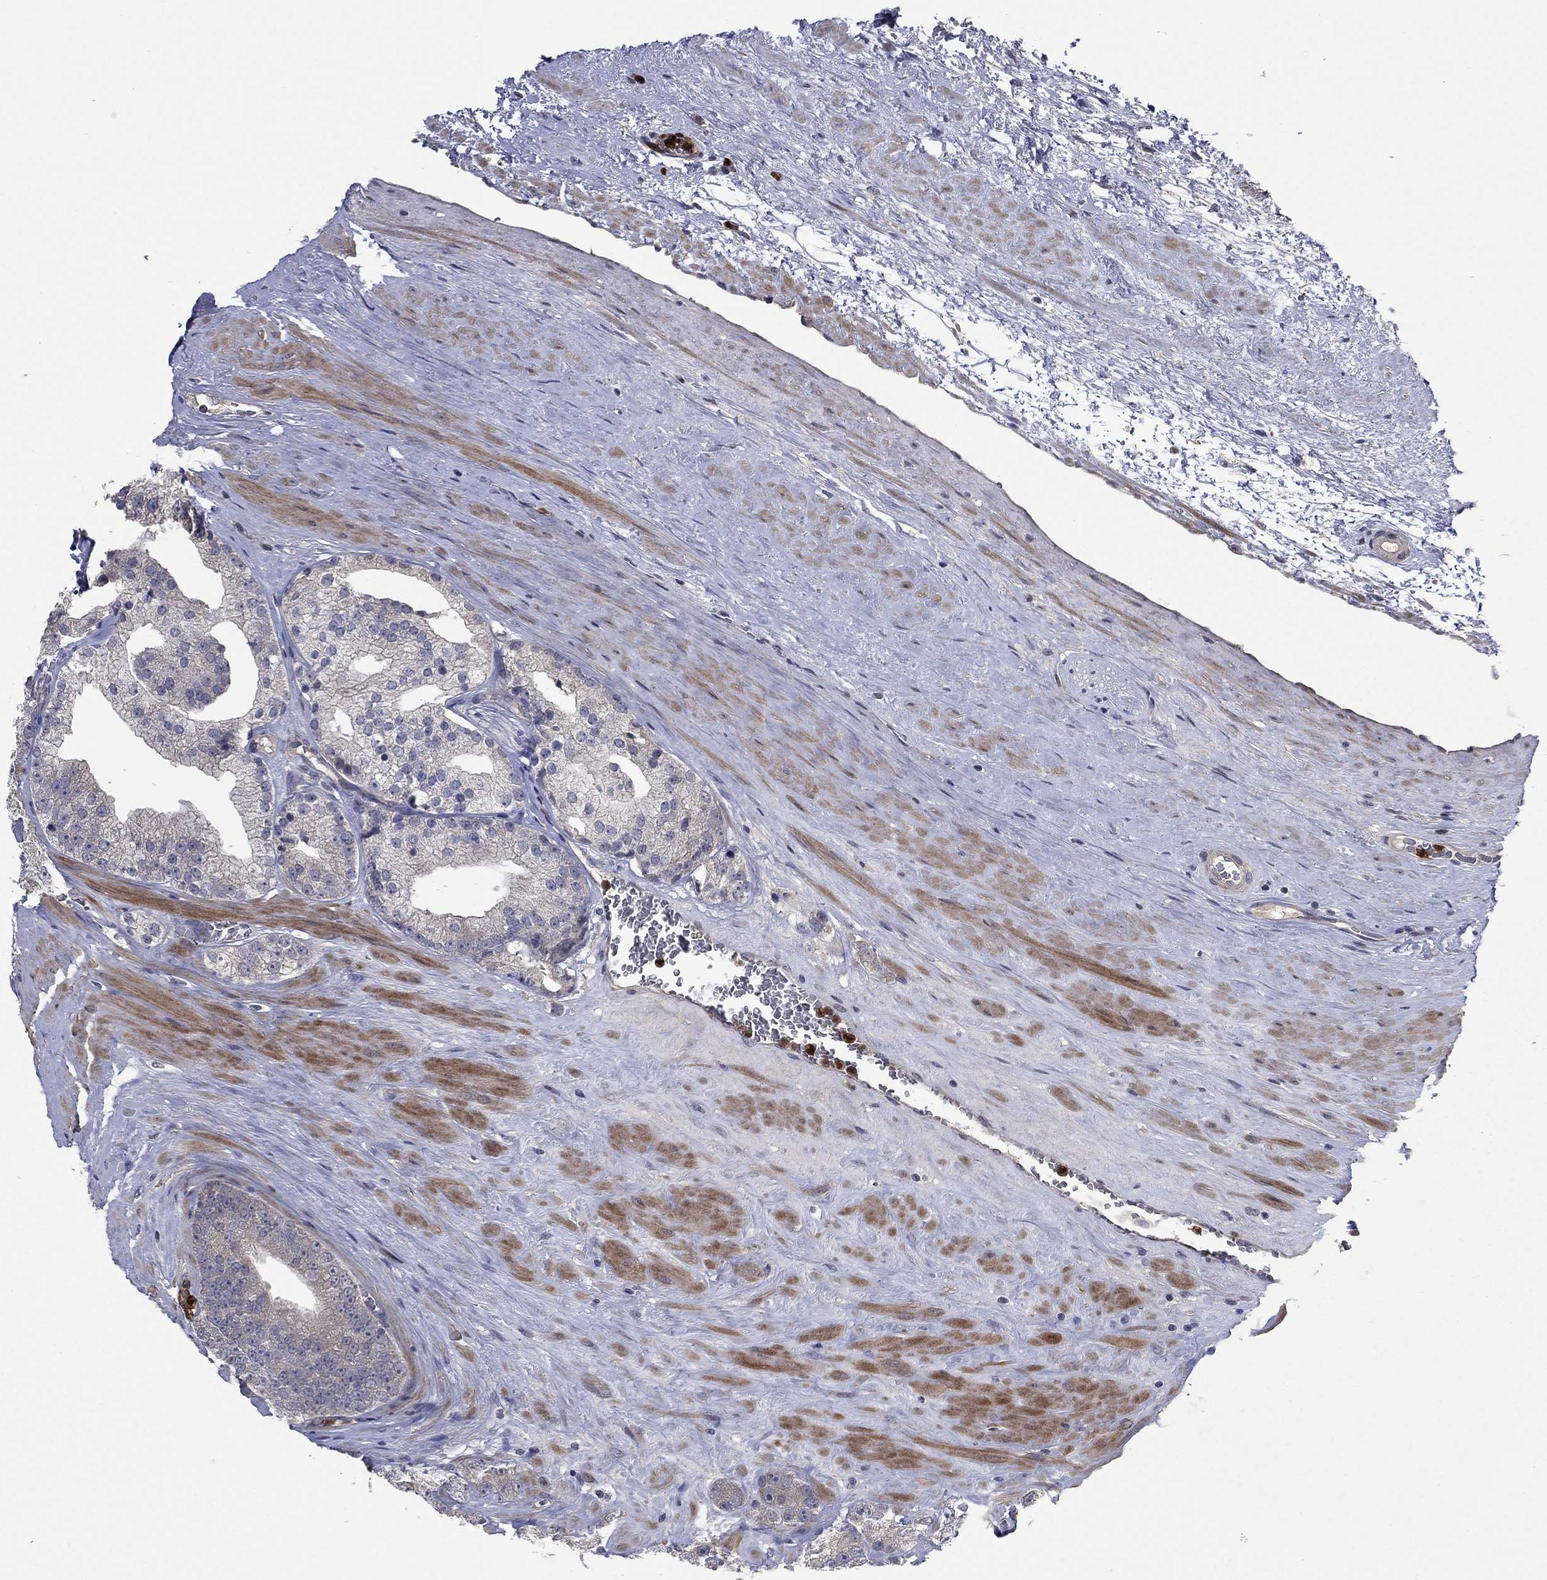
{"staining": {"intensity": "negative", "quantity": "none", "location": "none"}, "tissue": "prostate cancer", "cell_type": "Tumor cells", "image_type": "cancer", "snomed": [{"axis": "morphology", "description": "Adenocarcinoma, NOS"}, {"axis": "topography", "description": "Prostate and seminal vesicle, NOS"}], "caption": "A high-resolution image shows immunohistochemistry (IHC) staining of prostate cancer (adenocarcinoma), which reveals no significant positivity in tumor cells.", "gene": "MSRB1", "patient": {"sex": "male", "age": 62}}